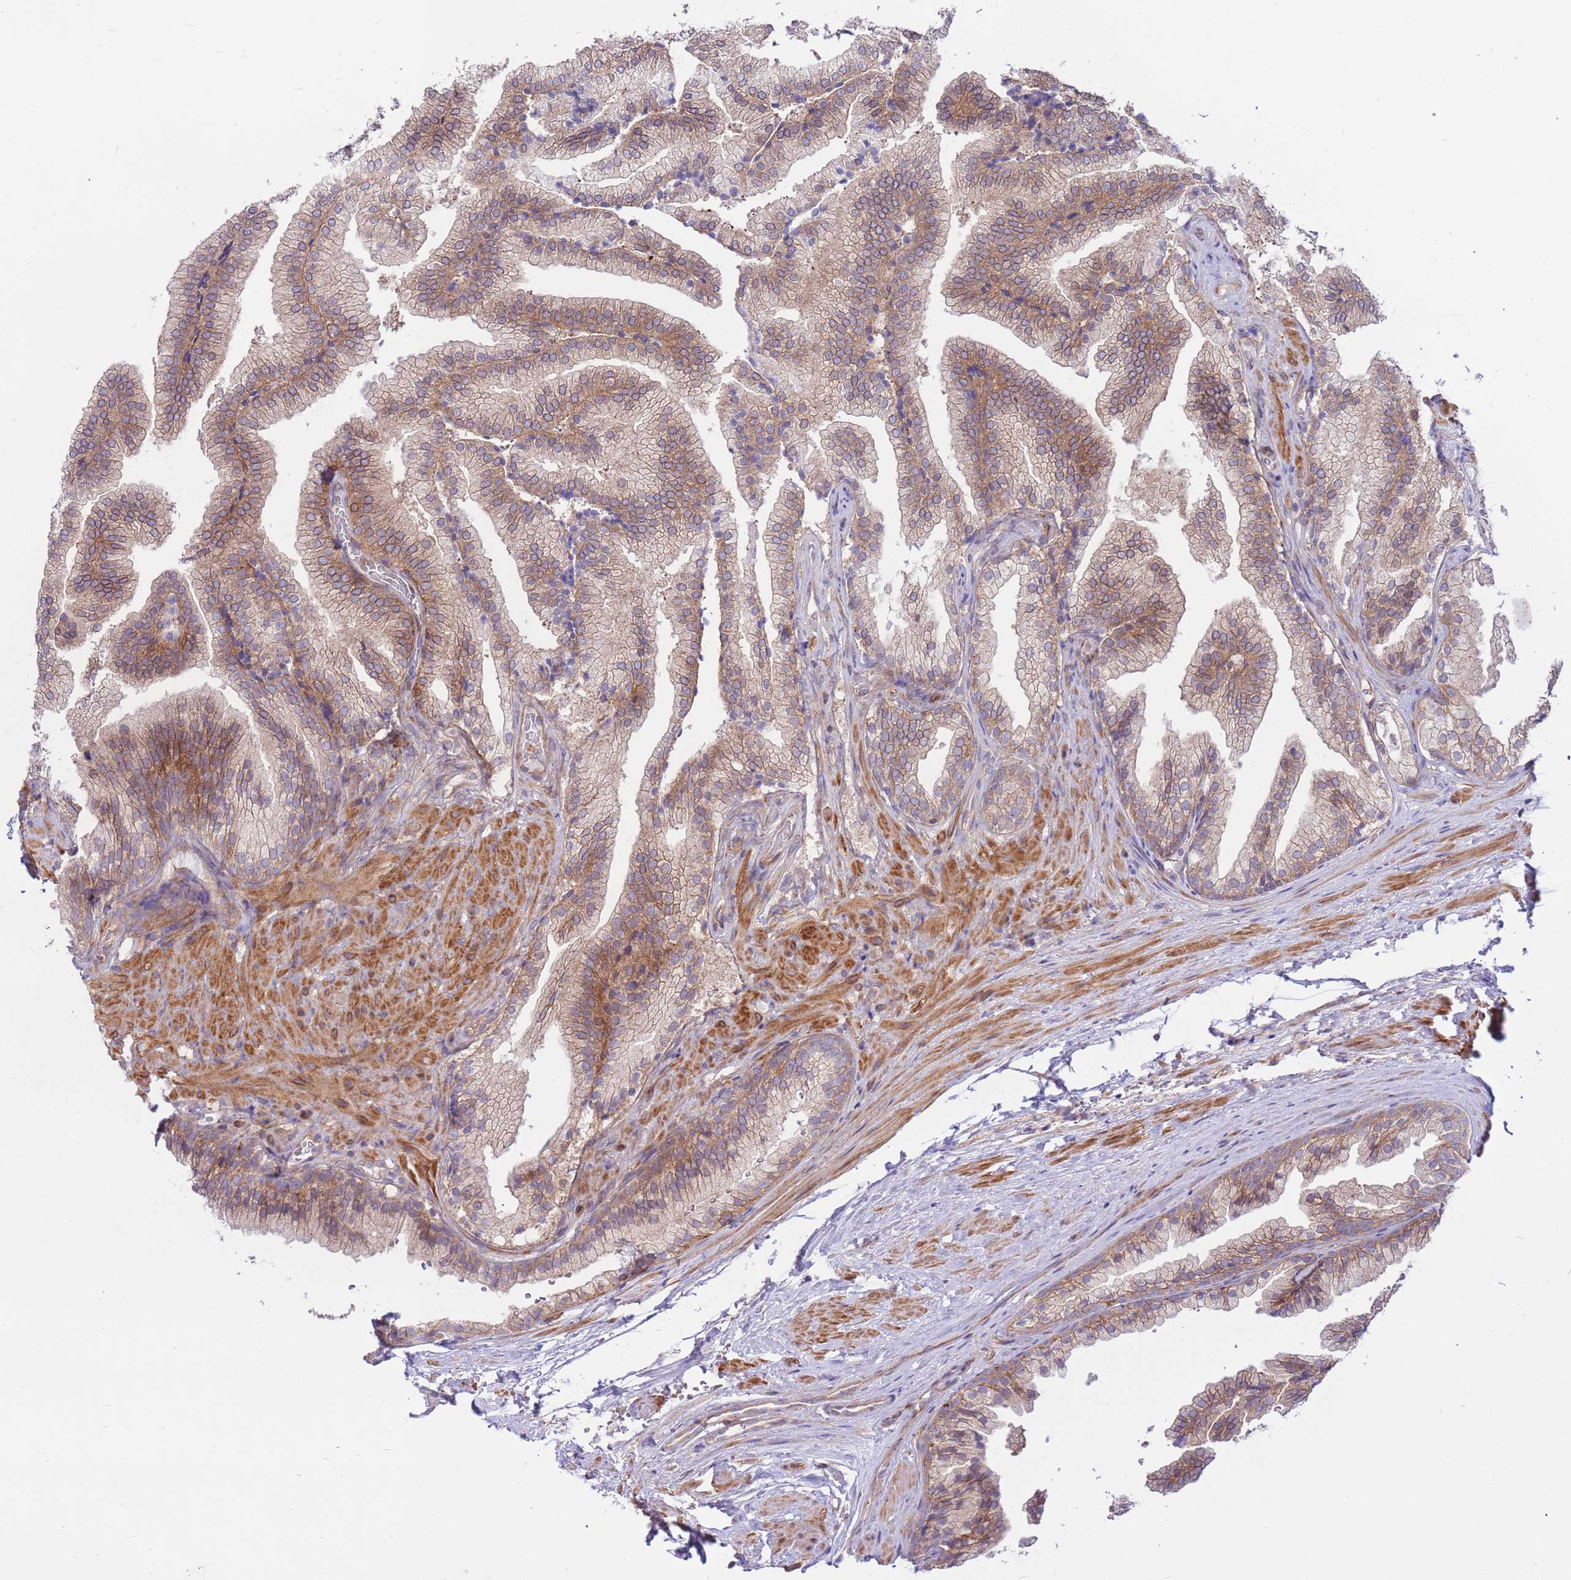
{"staining": {"intensity": "moderate", "quantity": ">75%", "location": "cytoplasmic/membranous"}, "tissue": "prostate", "cell_type": "Glandular cells", "image_type": "normal", "snomed": [{"axis": "morphology", "description": "Normal tissue, NOS"}, {"axis": "topography", "description": "Prostate"}], "caption": "The photomicrograph shows a brown stain indicating the presence of a protein in the cytoplasmic/membranous of glandular cells in prostate.", "gene": "DDX19B", "patient": {"sex": "male", "age": 76}}